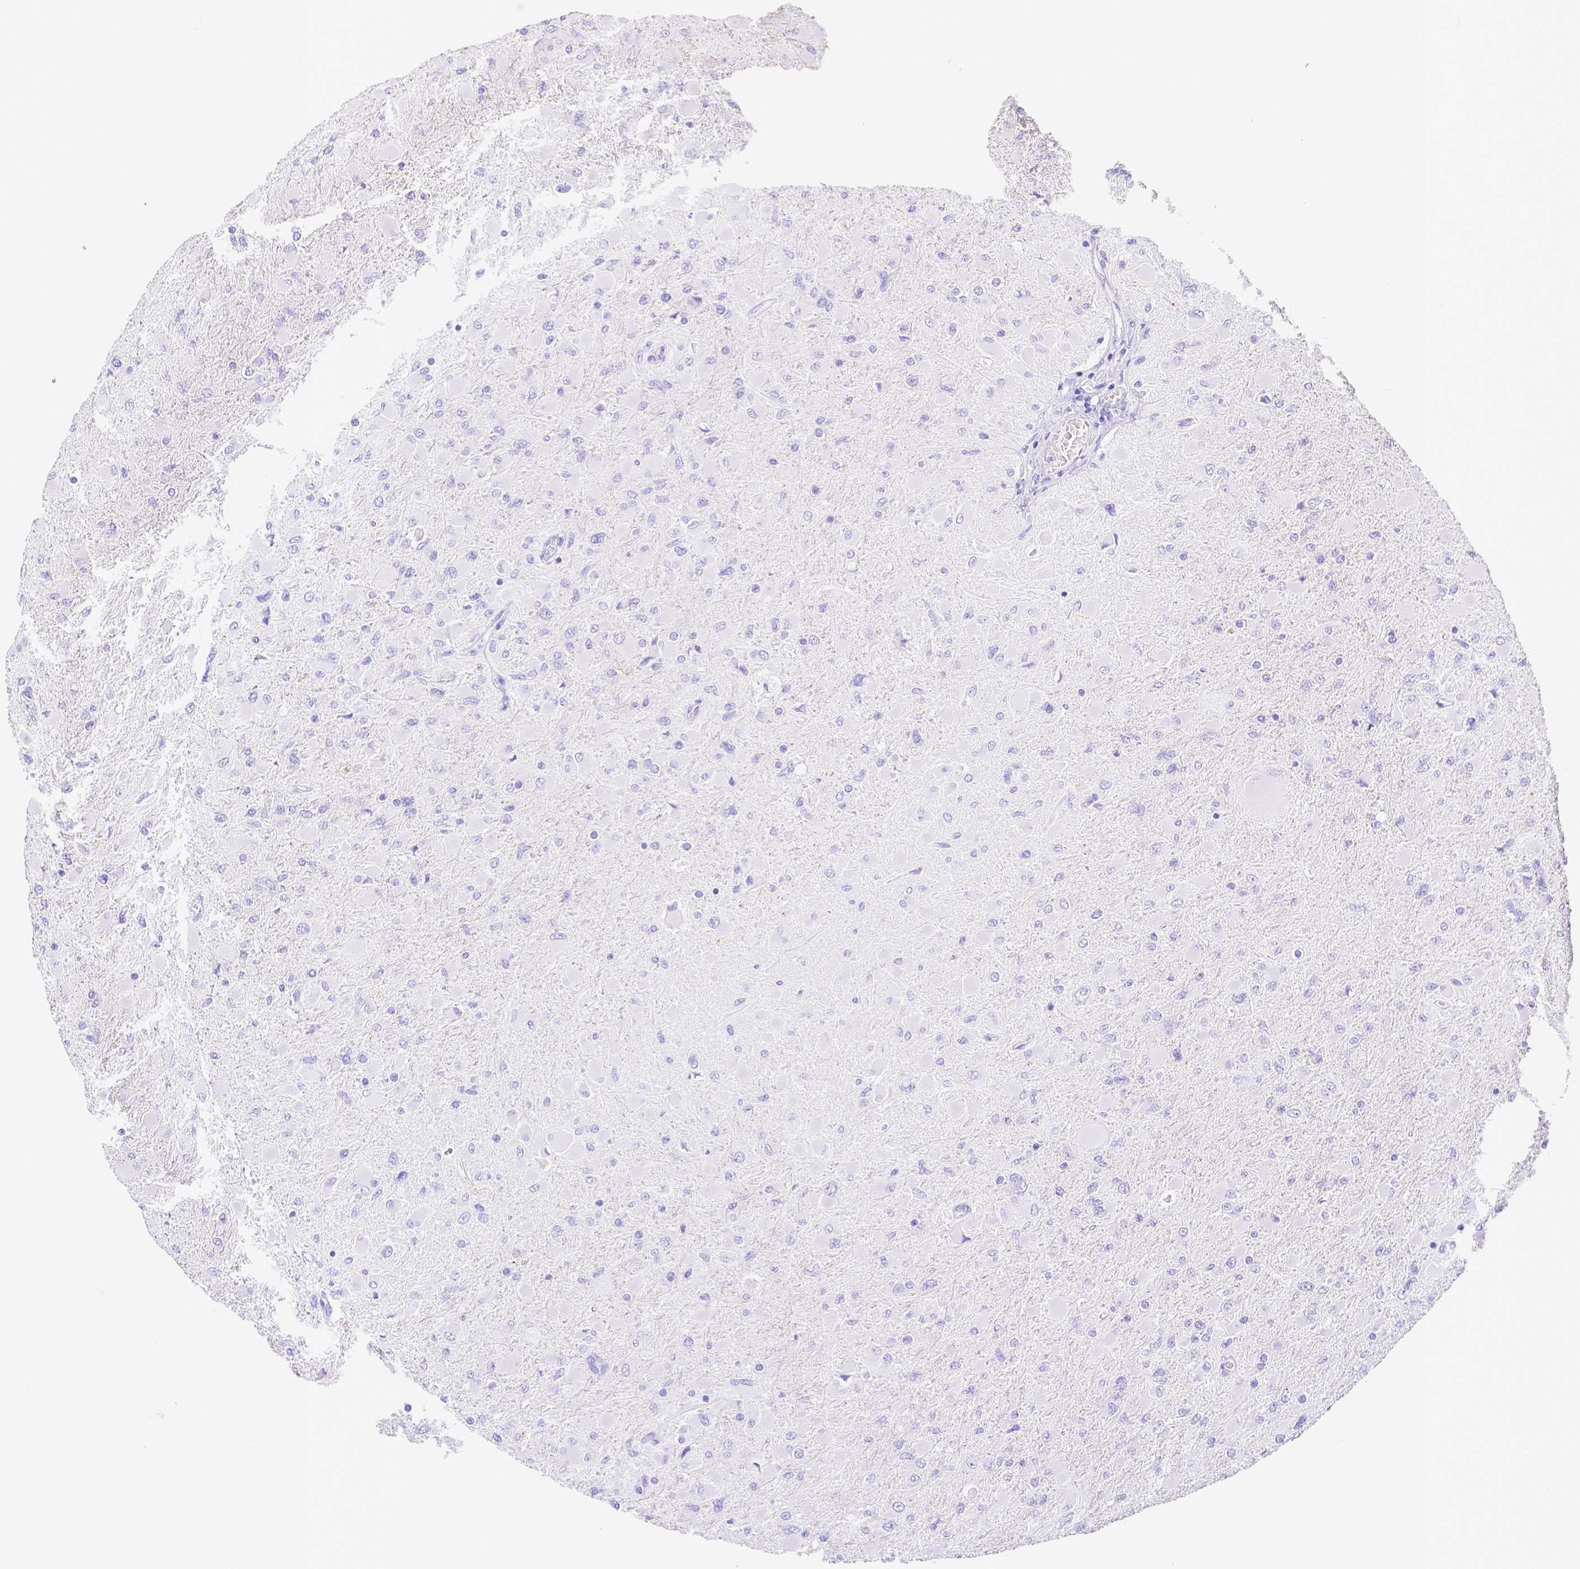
{"staining": {"intensity": "negative", "quantity": "none", "location": "none"}, "tissue": "glioma", "cell_type": "Tumor cells", "image_type": "cancer", "snomed": [{"axis": "morphology", "description": "Glioma, malignant, High grade"}, {"axis": "topography", "description": "Cerebral cortex"}], "caption": "Immunohistochemistry (IHC) image of glioma stained for a protein (brown), which demonstrates no staining in tumor cells. Brightfield microscopy of immunohistochemistry (IHC) stained with DAB (brown) and hematoxylin (blue), captured at high magnification.", "gene": "SMR3A", "patient": {"sex": "female", "age": 36}}